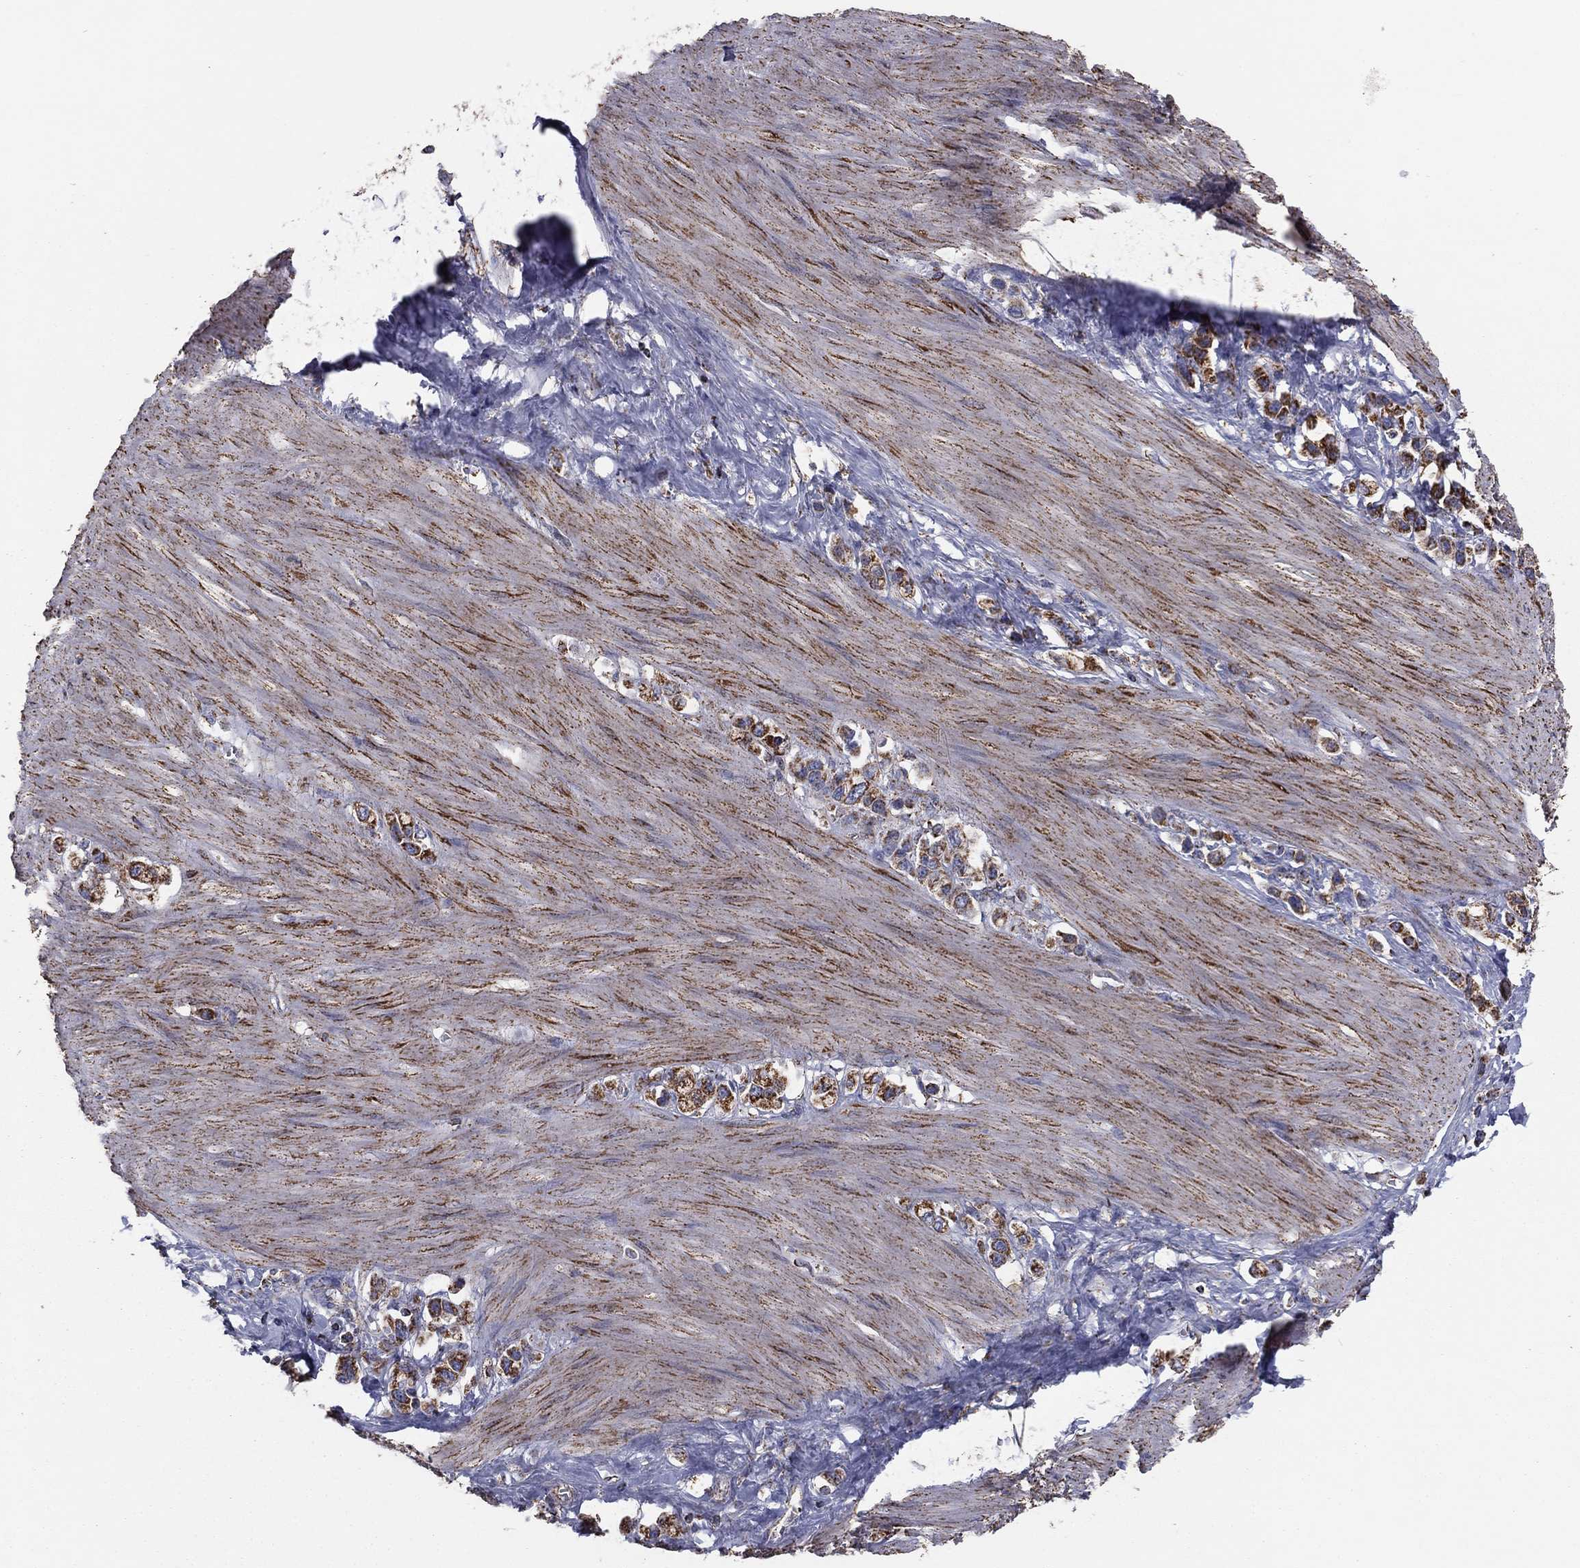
{"staining": {"intensity": "strong", "quantity": "25%-75%", "location": "cytoplasmic/membranous"}, "tissue": "stomach cancer", "cell_type": "Tumor cells", "image_type": "cancer", "snomed": [{"axis": "morphology", "description": "Normal tissue, NOS"}, {"axis": "morphology", "description": "Adenocarcinoma, NOS"}, {"axis": "morphology", "description": "Adenocarcinoma, High grade"}, {"axis": "topography", "description": "Stomach, upper"}, {"axis": "topography", "description": "Stomach"}], "caption": "Strong cytoplasmic/membranous protein staining is appreciated in approximately 25%-75% of tumor cells in adenocarcinoma (stomach).", "gene": "NDUFV1", "patient": {"sex": "female", "age": 65}}